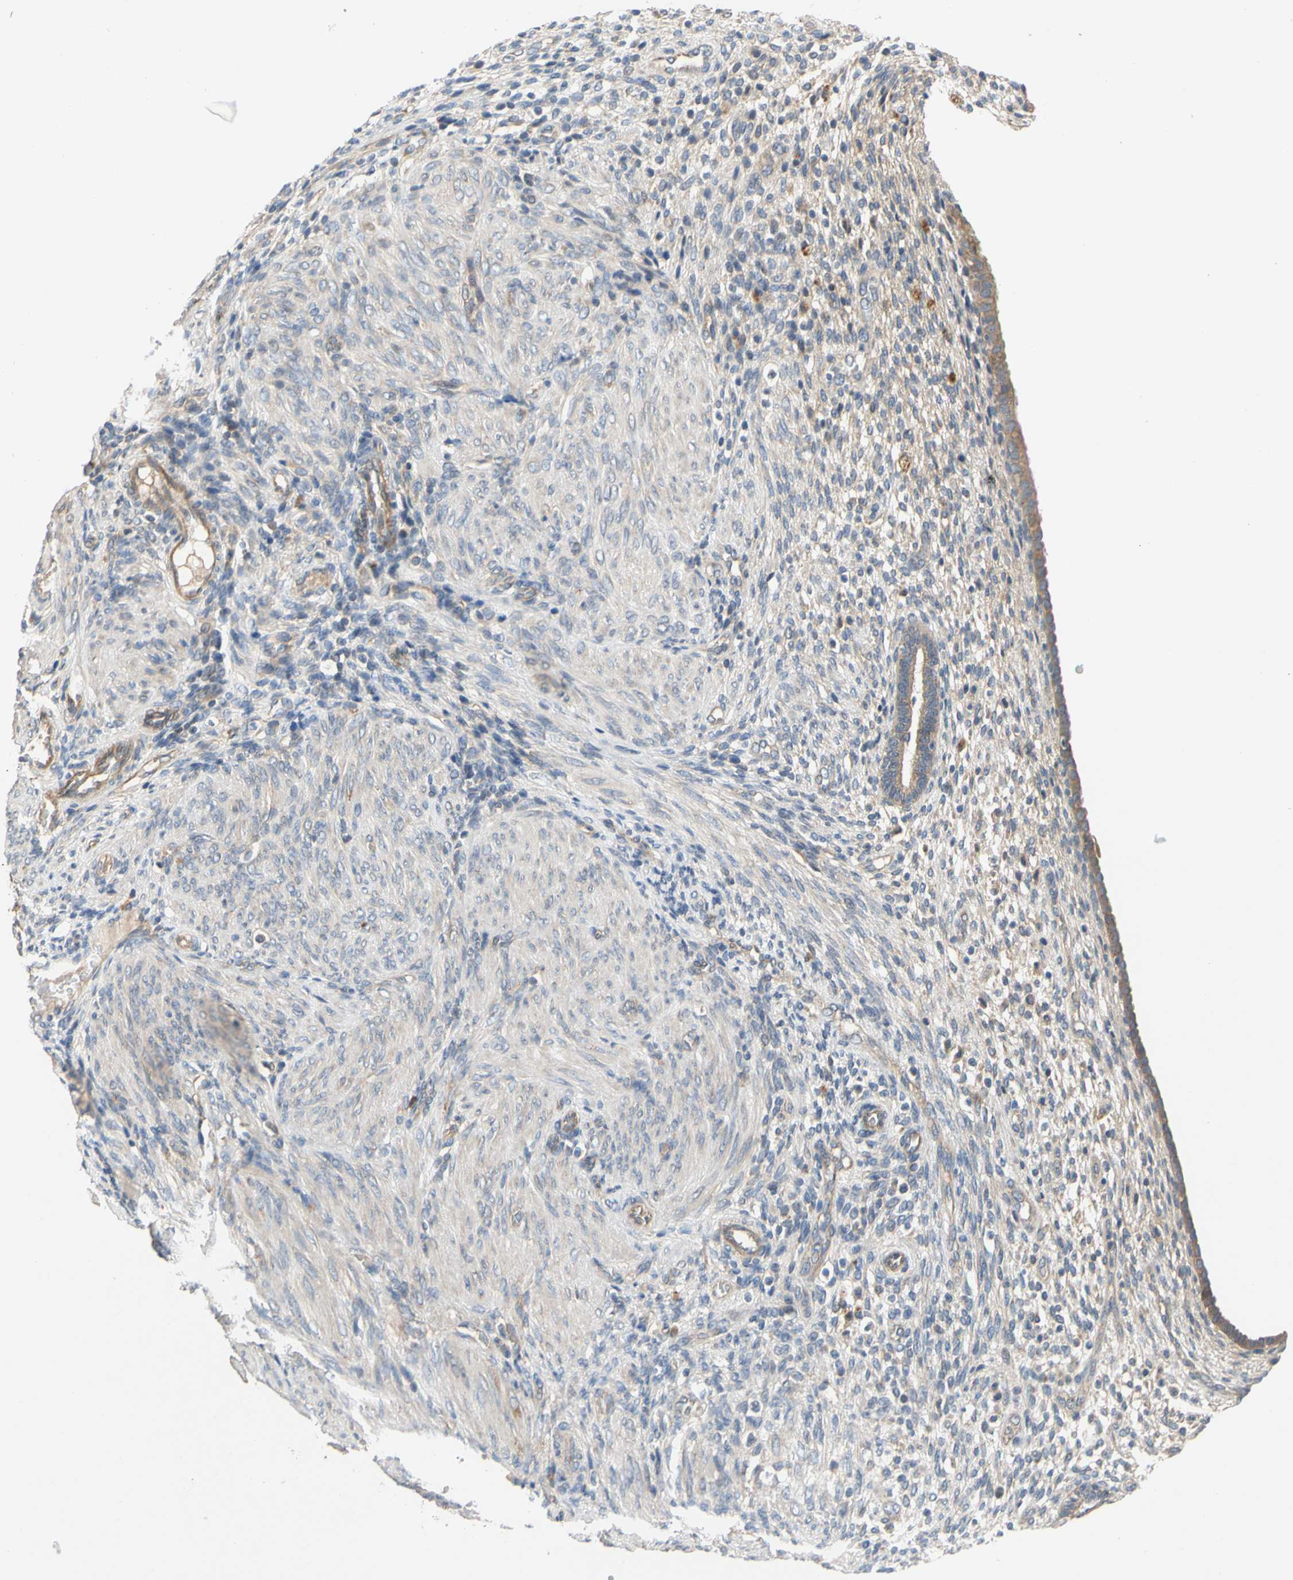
{"staining": {"intensity": "weak", "quantity": "<25%", "location": "cytoplasmic/membranous"}, "tissue": "endometrium", "cell_type": "Cells in endometrial stroma", "image_type": "normal", "snomed": [{"axis": "morphology", "description": "Normal tissue, NOS"}, {"axis": "topography", "description": "Endometrium"}], "caption": "Immunohistochemistry photomicrograph of unremarkable human endometrium stained for a protein (brown), which exhibits no positivity in cells in endometrial stroma. (Stains: DAB (3,3'-diaminobenzidine) immunohistochemistry (IHC) with hematoxylin counter stain, Microscopy: brightfield microscopy at high magnification).", "gene": "MBTPS2", "patient": {"sex": "female", "age": 72}}